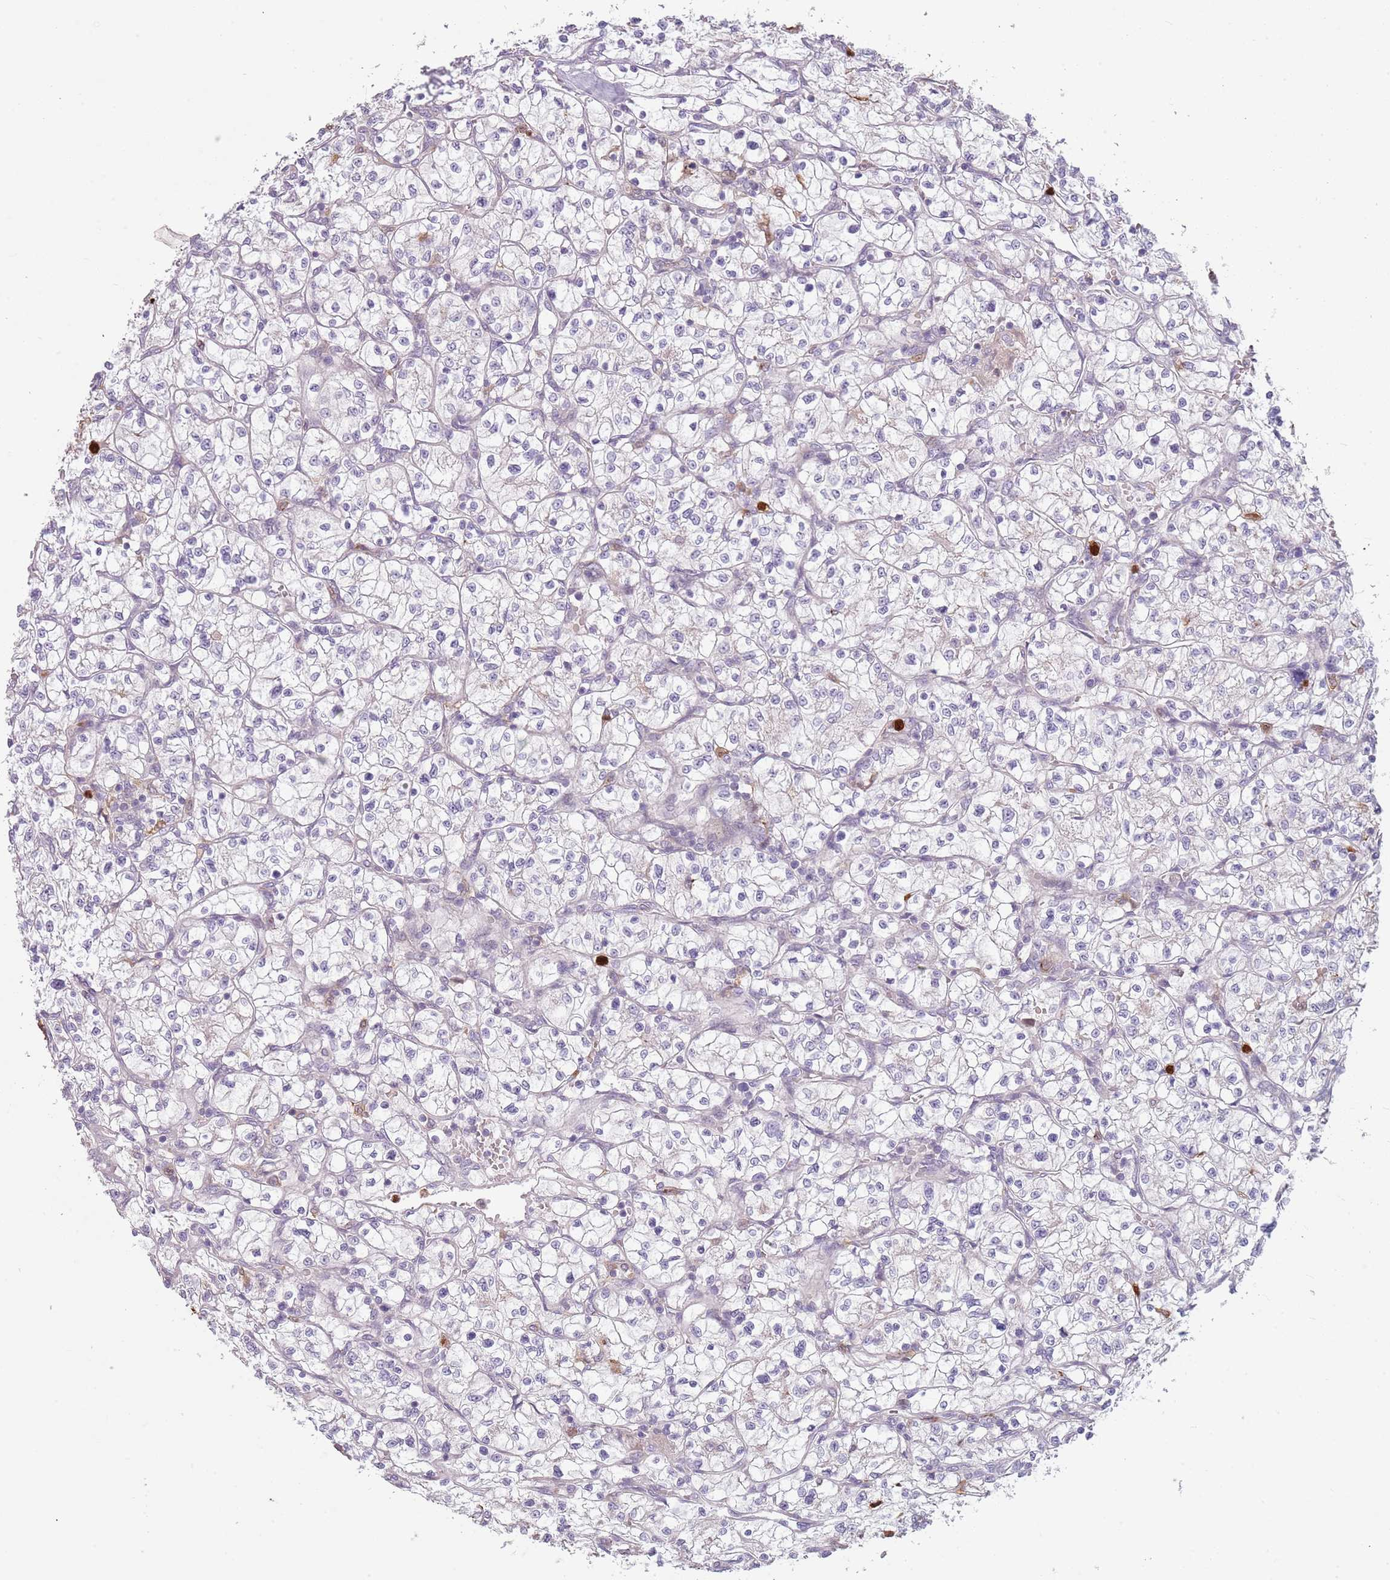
{"staining": {"intensity": "negative", "quantity": "none", "location": "none"}, "tissue": "renal cancer", "cell_type": "Tumor cells", "image_type": "cancer", "snomed": [{"axis": "morphology", "description": "Adenocarcinoma, NOS"}, {"axis": "topography", "description": "Kidney"}], "caption": "An immunohistochemistry (IHC) micrograph of renal adenocarcinoma is shown. There is no staining in tumor cells of renal adenocarcinoma.", "gene": "SPAG4", "patient": {"sex": "female", "age": 64}}